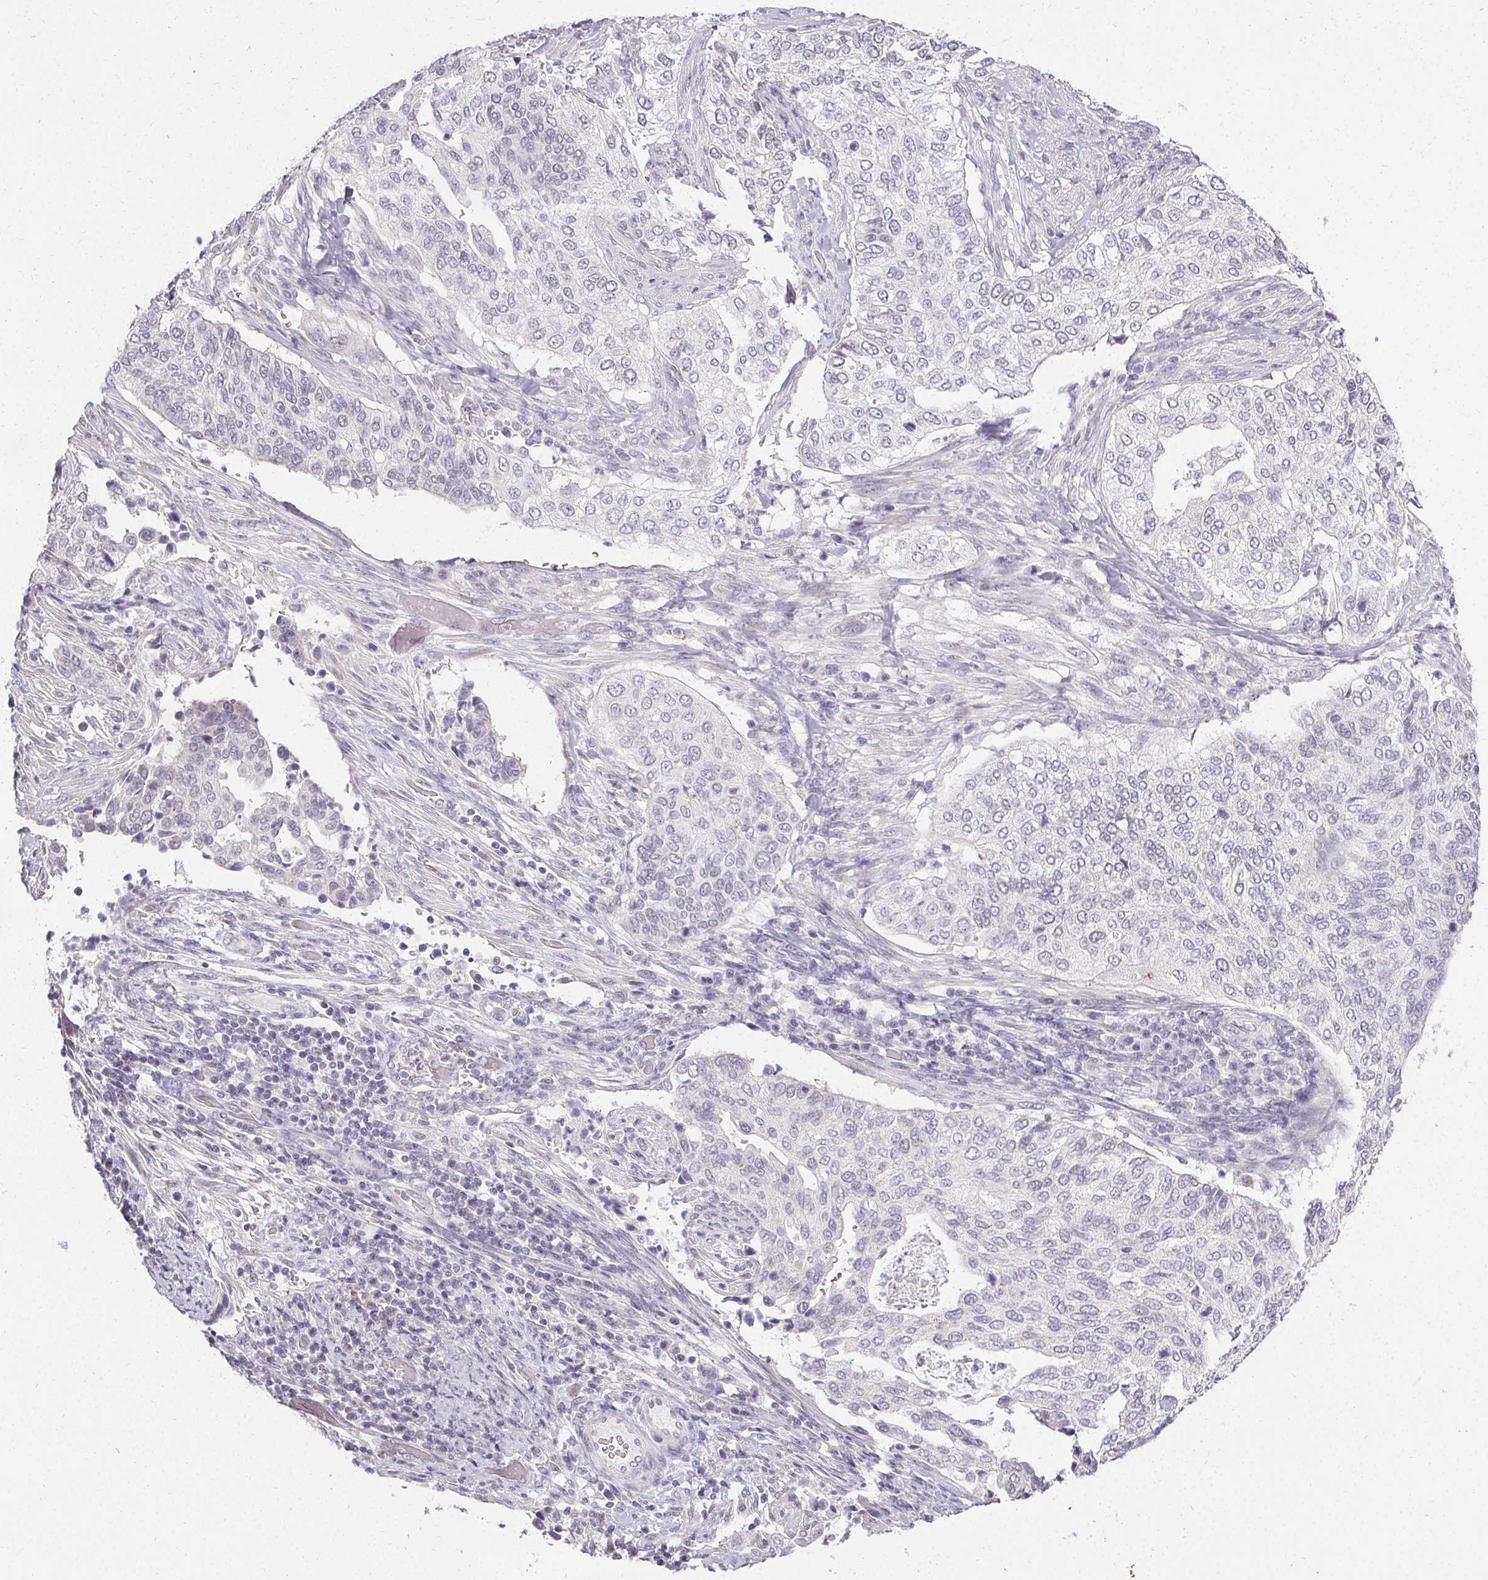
{"staining": {"intensity": "negative", "quantity": "none", "location": "none"}, "tissue": "cervical cancer", "cell_type": "Tumor cells", "image_type": "cancer", "snomed": [{"axis": "morphology", "description": "Squamous cell carcinoma, NOS"}, {"axis": "topography", "description": "Cervix"}], "caption": "Human cervical cancer (squamous cell carcinoma) stained for a protein using IHC displays no expression in tumor cells.", "gene": "PMEL", "patient": {"sex": "female", "age": 38}}